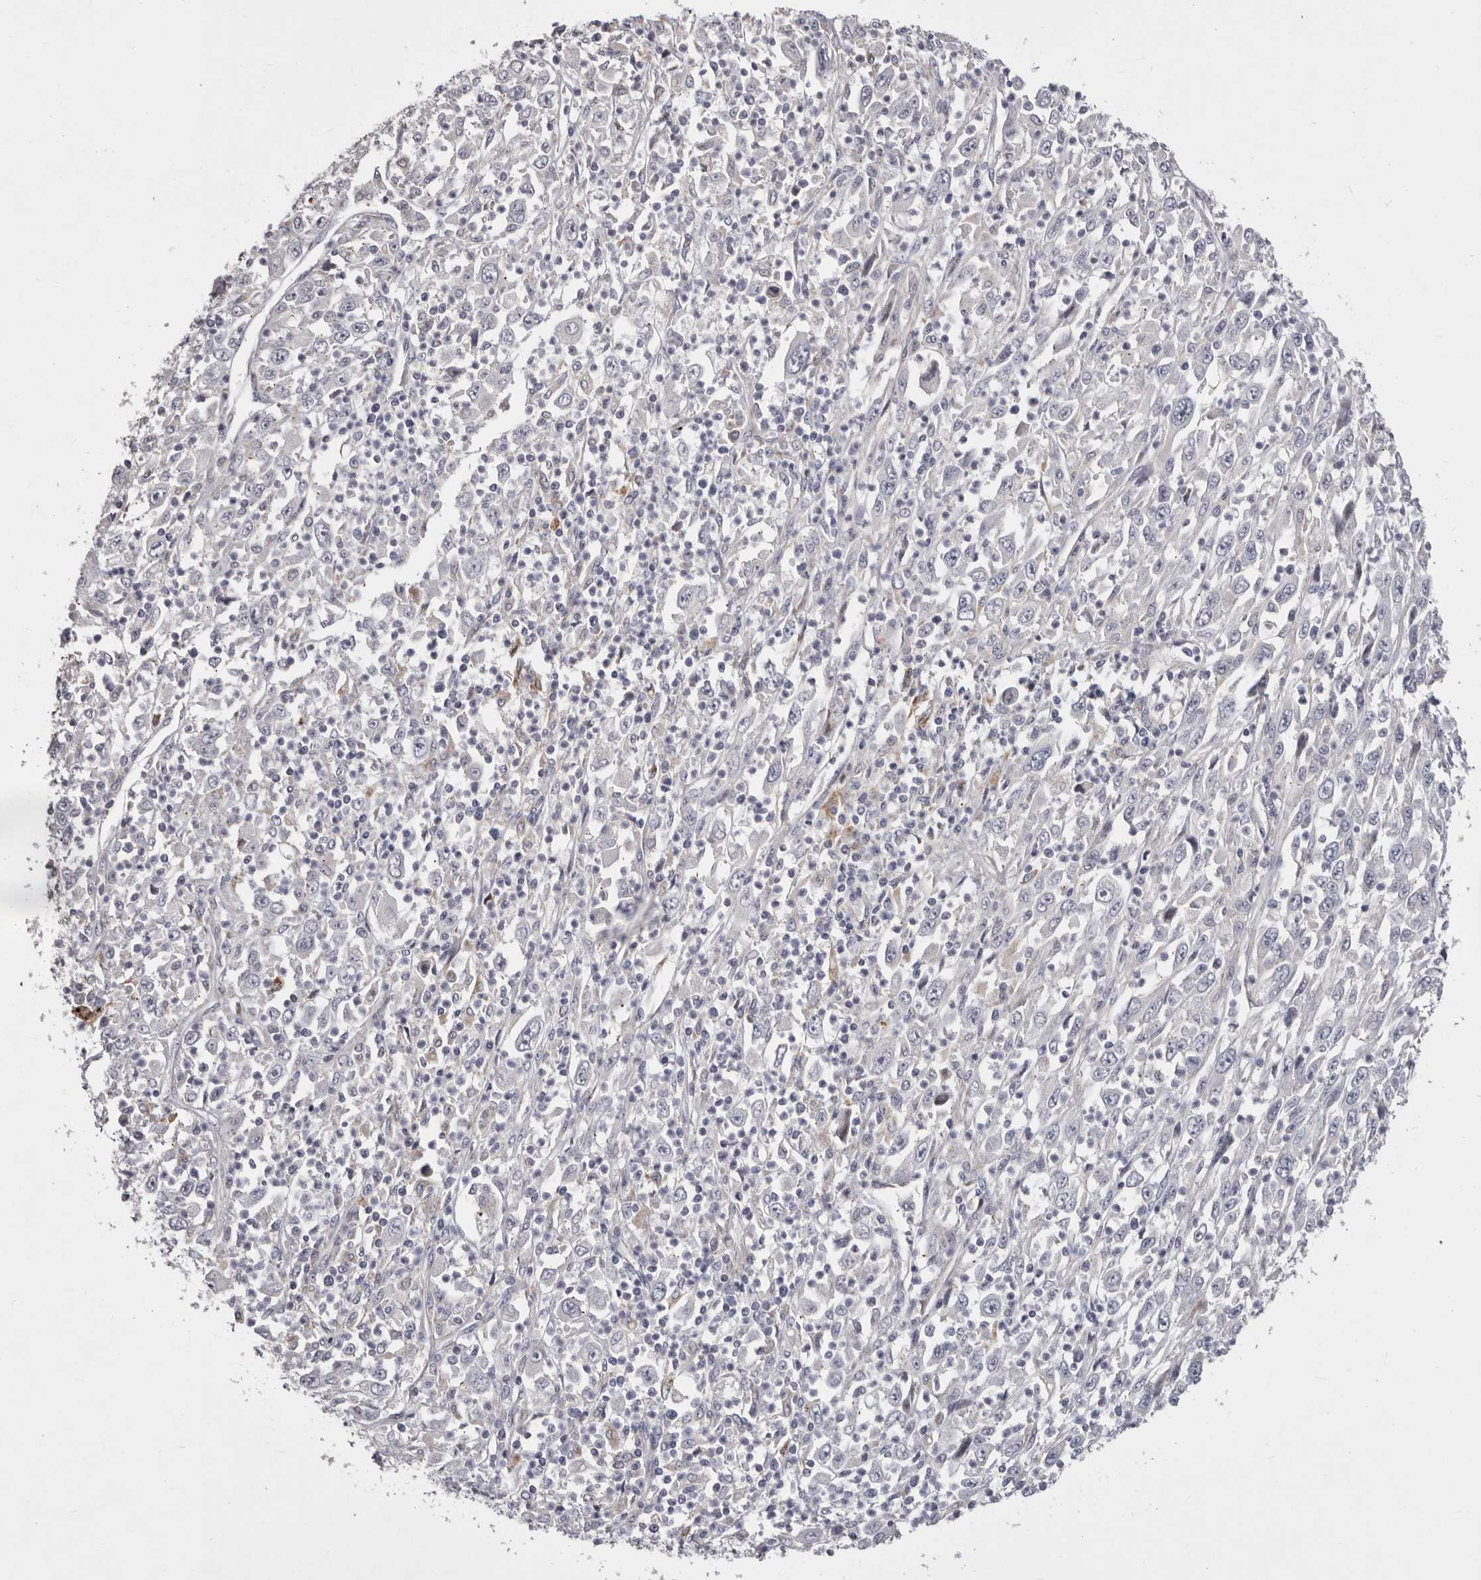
{"staining": {"intensity": "negative", "quantity": "none", "location": "none"}, "tissue": "melanoma", "cell_type": "Tumor cells", "image_type": "cancer", "snomed": [{"axis": "morphology", "description": "Malignant melanoma, Metastatic site"}, {"axis": "topography", "description": "Skin"}], "caption": "Immunohistochemistry (IHC) of human melanoma exhibits no staining in tumor cells.", "gene": "NUBPL", "patient": {"sex": "female", "age": 56}}